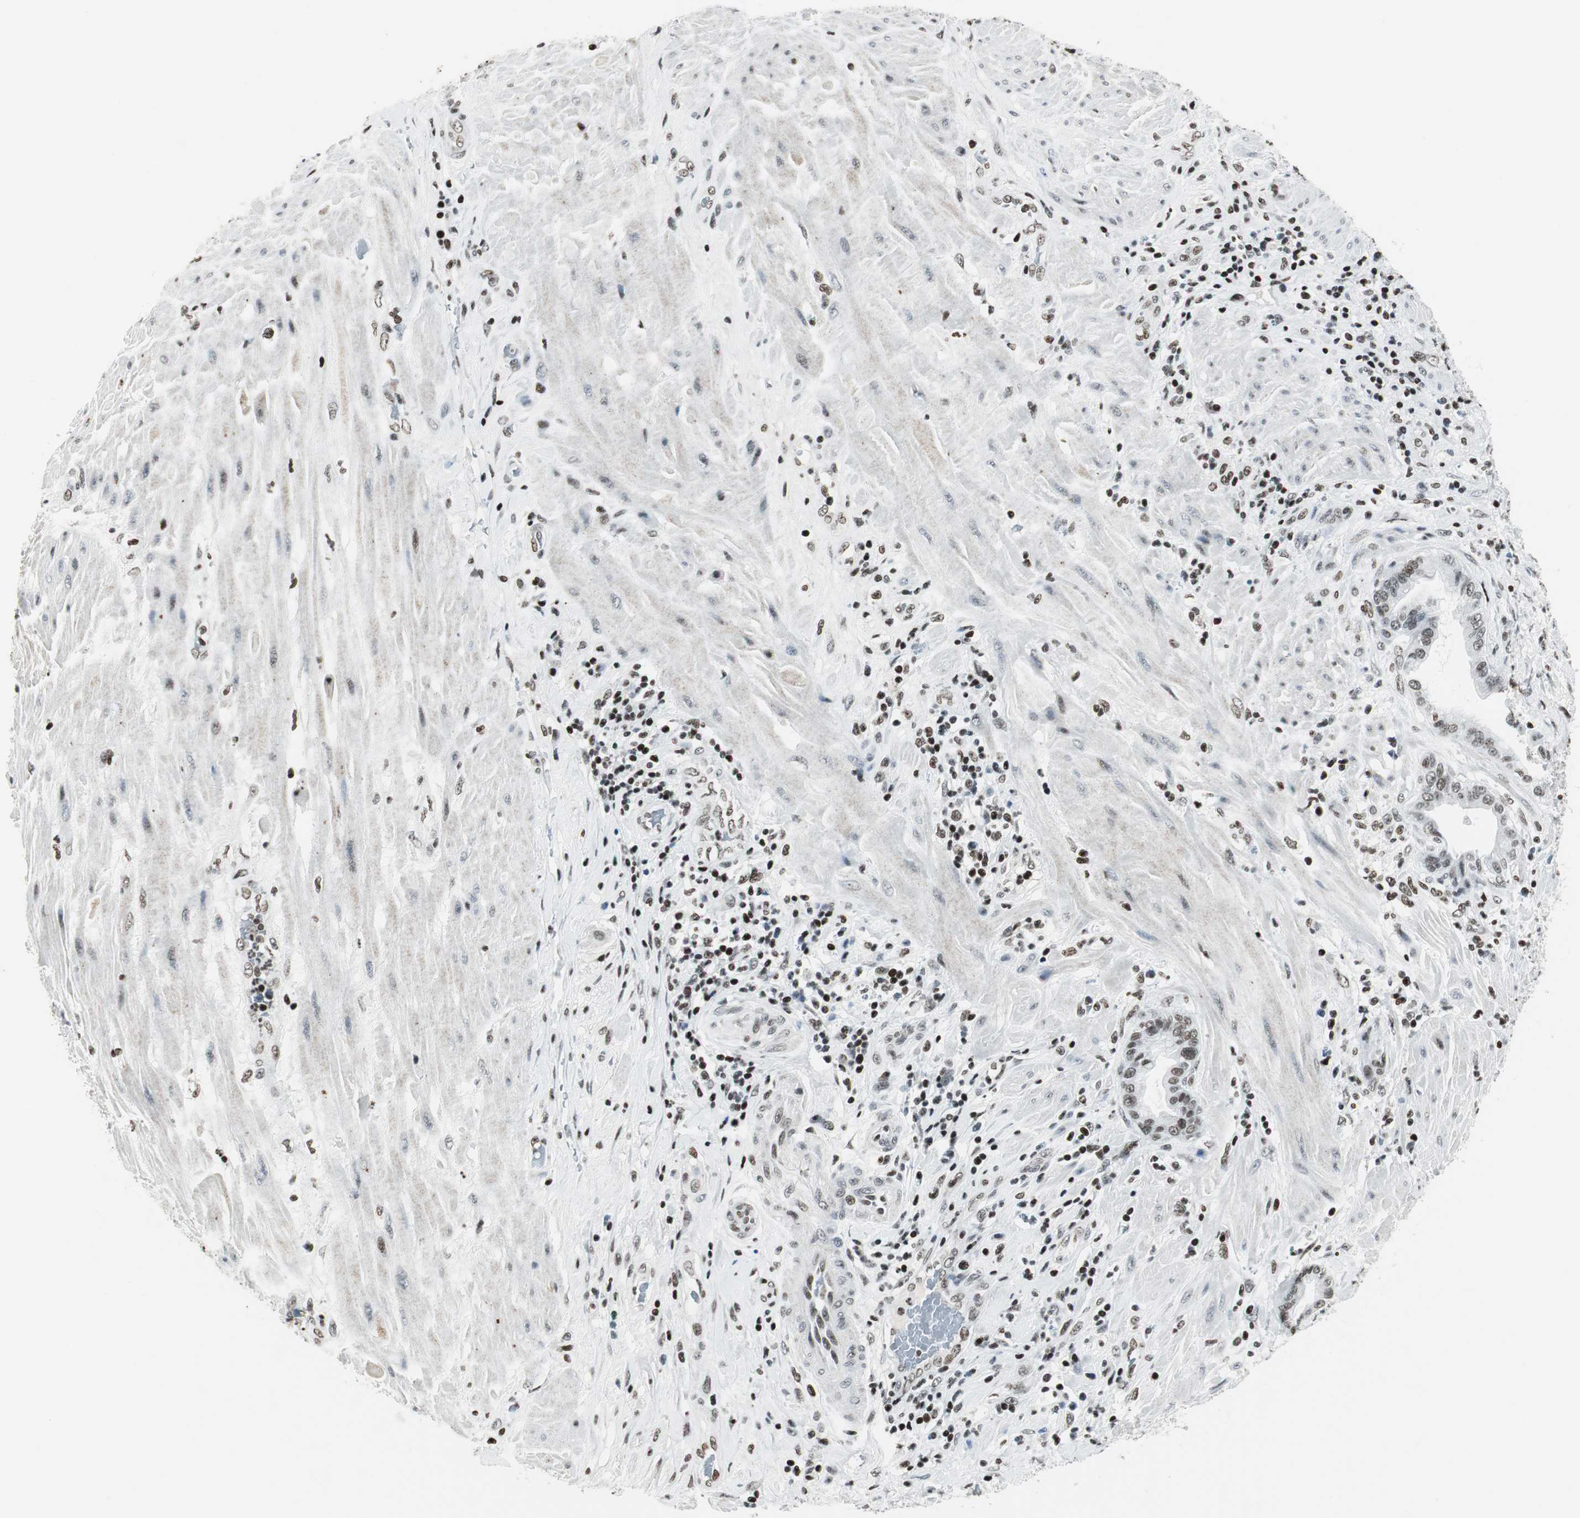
{"staining": {"intensity": "weak", "quantity": ">75%", "location": "nuclear"}, "tissue": "pancreatic cancer", "cell_type": "Tumor cells", "image_type": "cancer", "snomed": [{"axis": "morphology", "description": "Adenocarcinoma, NOS"}, {"axis": "topography", "description": "Pancreas"}], "caption": "Brown immunohistochemical staining in adenocarcinoma (pancreatic) exhibits weak nuclear staining in about >75% of tumor cells. (IHC, brightfield microscopy, high magnification).", "gene": "RBBP4", "patient": {"sex": "female", "age": 64}}